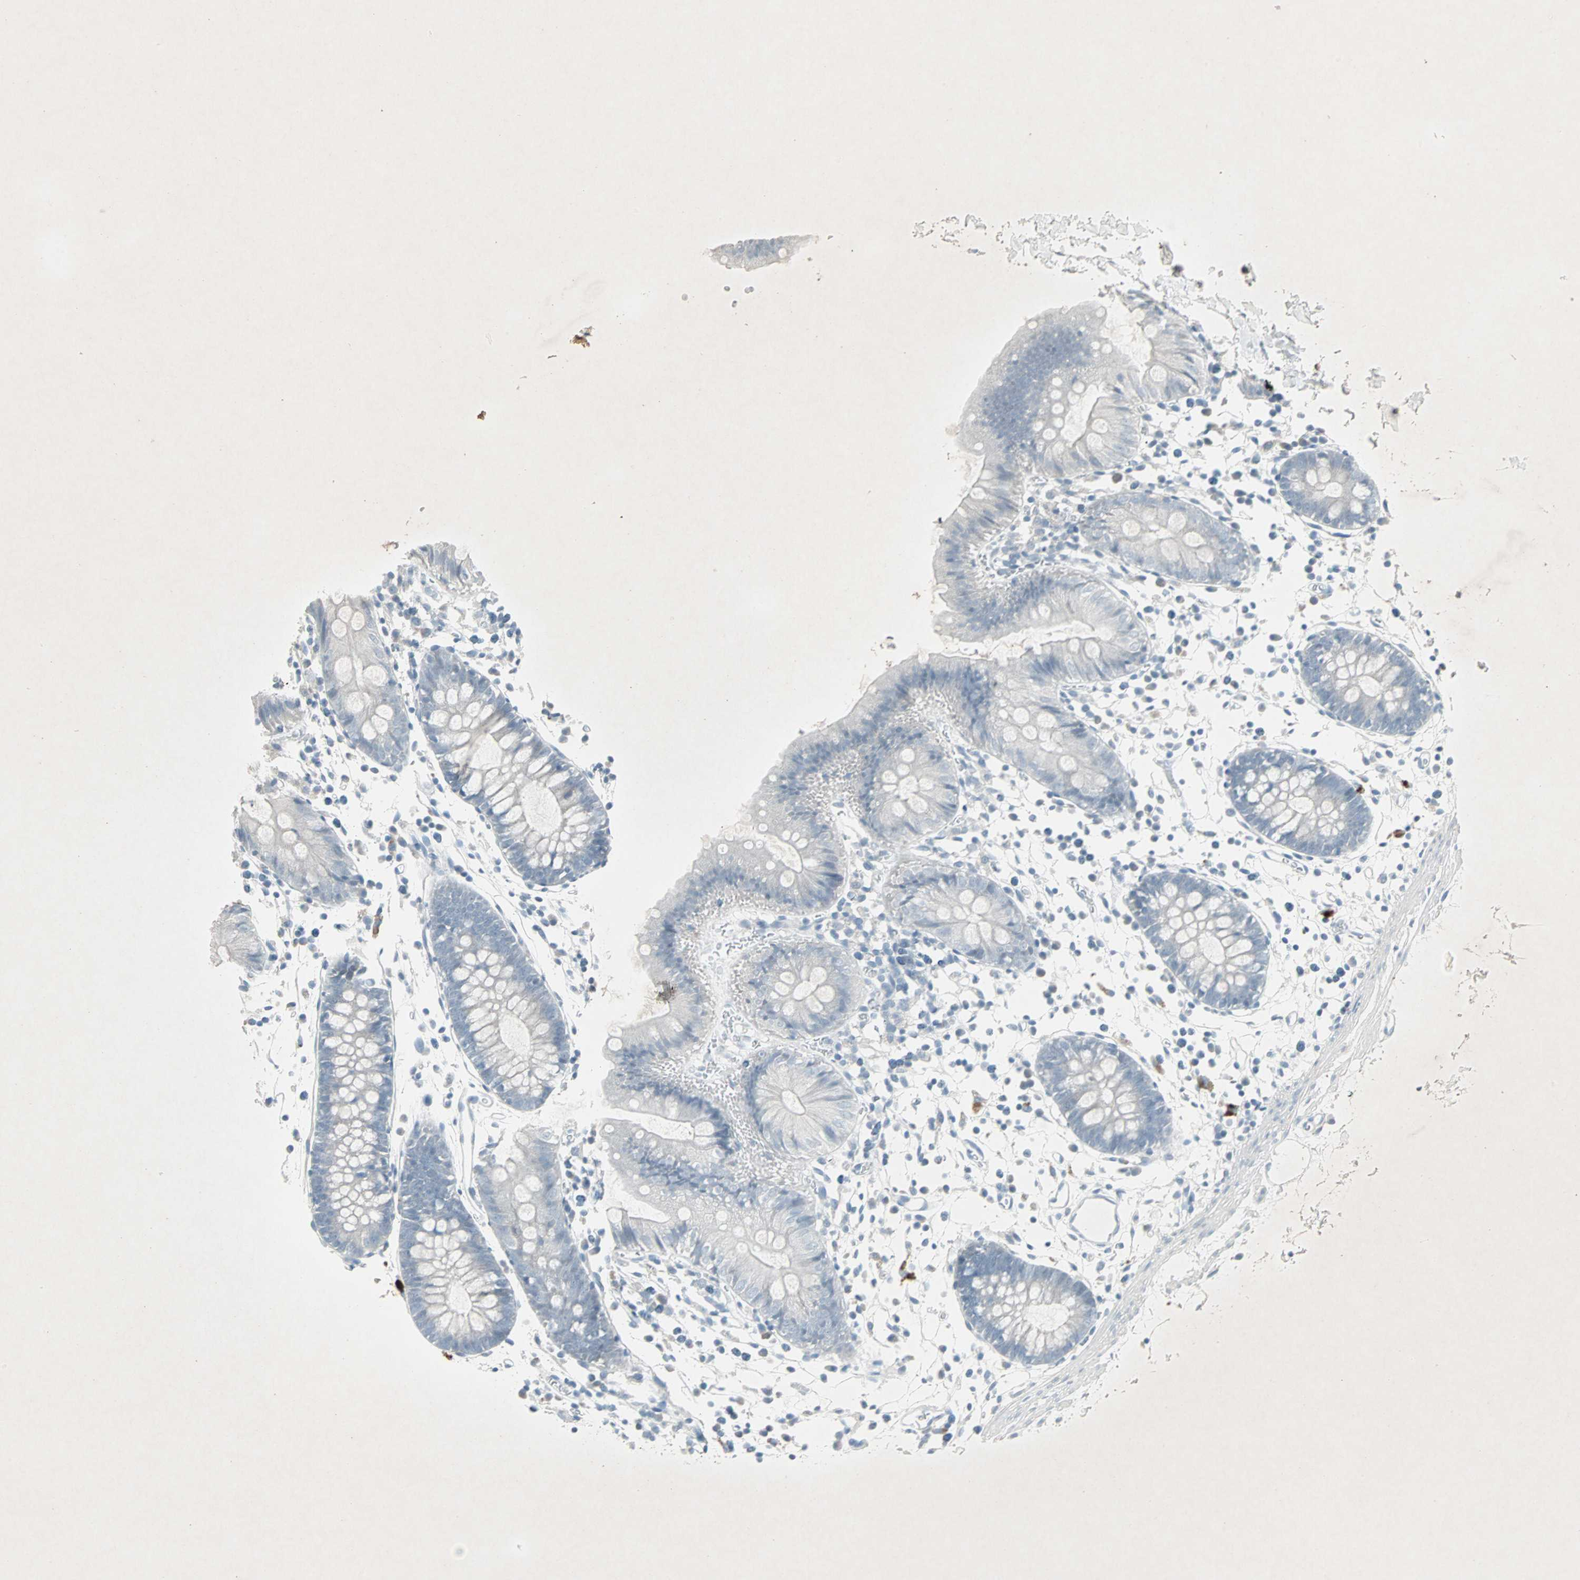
{"staining": {"intensity": "negative", "quantity": "none", "location": "none"}, "tissue": "colon", "cell_type": "Endothelial cells", "image_type": "normal", "snomed": [{"axis": "morphology", "description": "Normal tissue, NOS"}, {"axis": "topography", "description": "Colon"}], "caption": "Colon stained for a protein using IHC displays no positivity endothelial cells.", "gene": "LANCL3", "patient": {"sex": "male", "age": 14}}